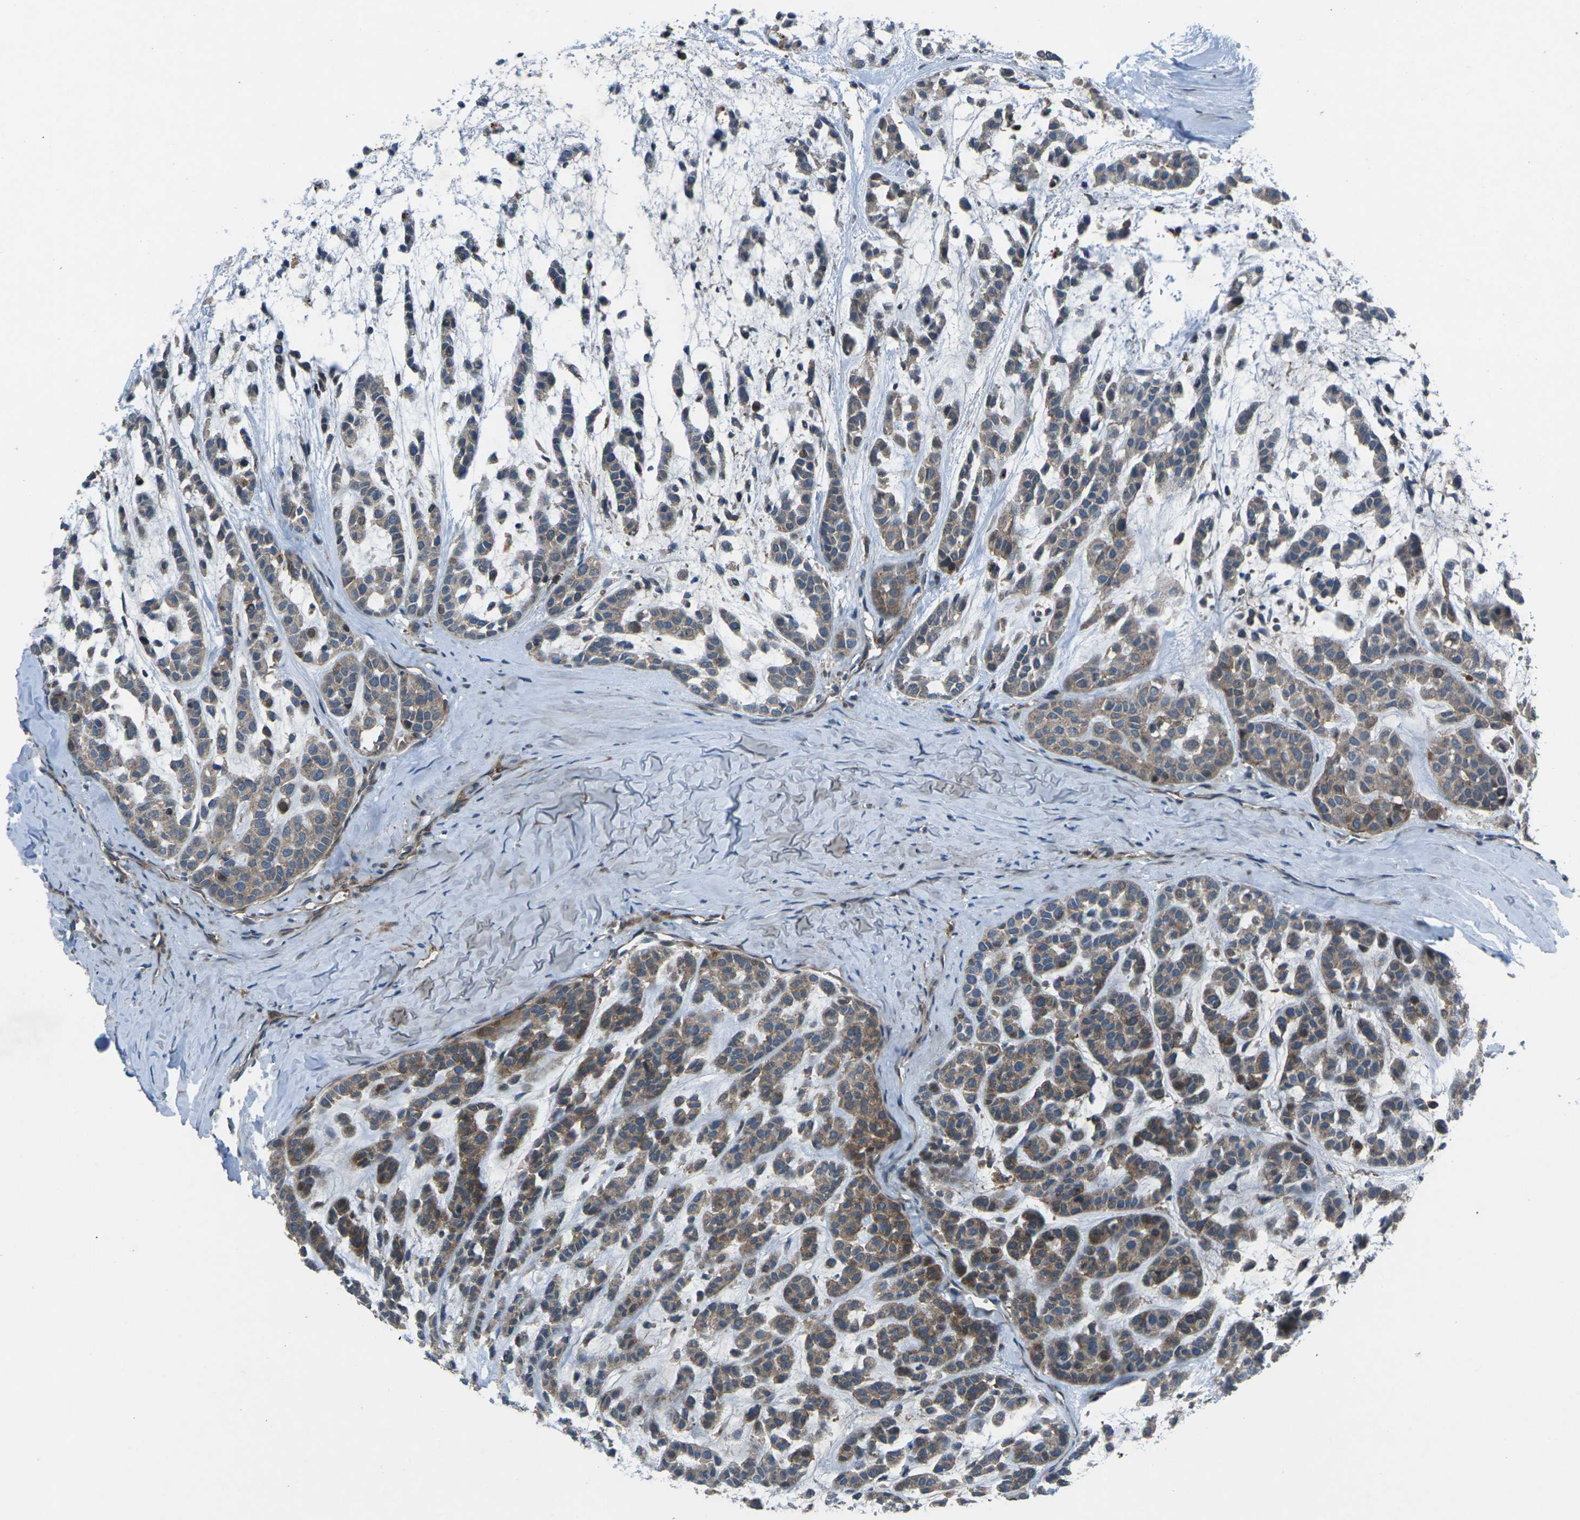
{"staining": {"intensity": "moderate", "quantity": ">75%", "location": "cytoplasmic/membranous"}, "tissue": "head and neck cancer", "cell_type": "Tumor cells", "image_type": "cancer", "snomed": [{"axis": "morphology", "description": "Adenocarcinoma, NOS"}, {"axis": "morphology", "description": "Adenoma, NOS"}, {"axis": "topography", "description": "Head-Neck"}], "caption": "Tumor cells exhibit medium levels of moderate cytoplasmic/membranous staining in about >75% of cells in head and neck adenocarcinoma. (Brightfield microscopy of DAB IHC at high magnification).", "gene": "EDNRA", "patient": {"sex": "female", "age": 55}}